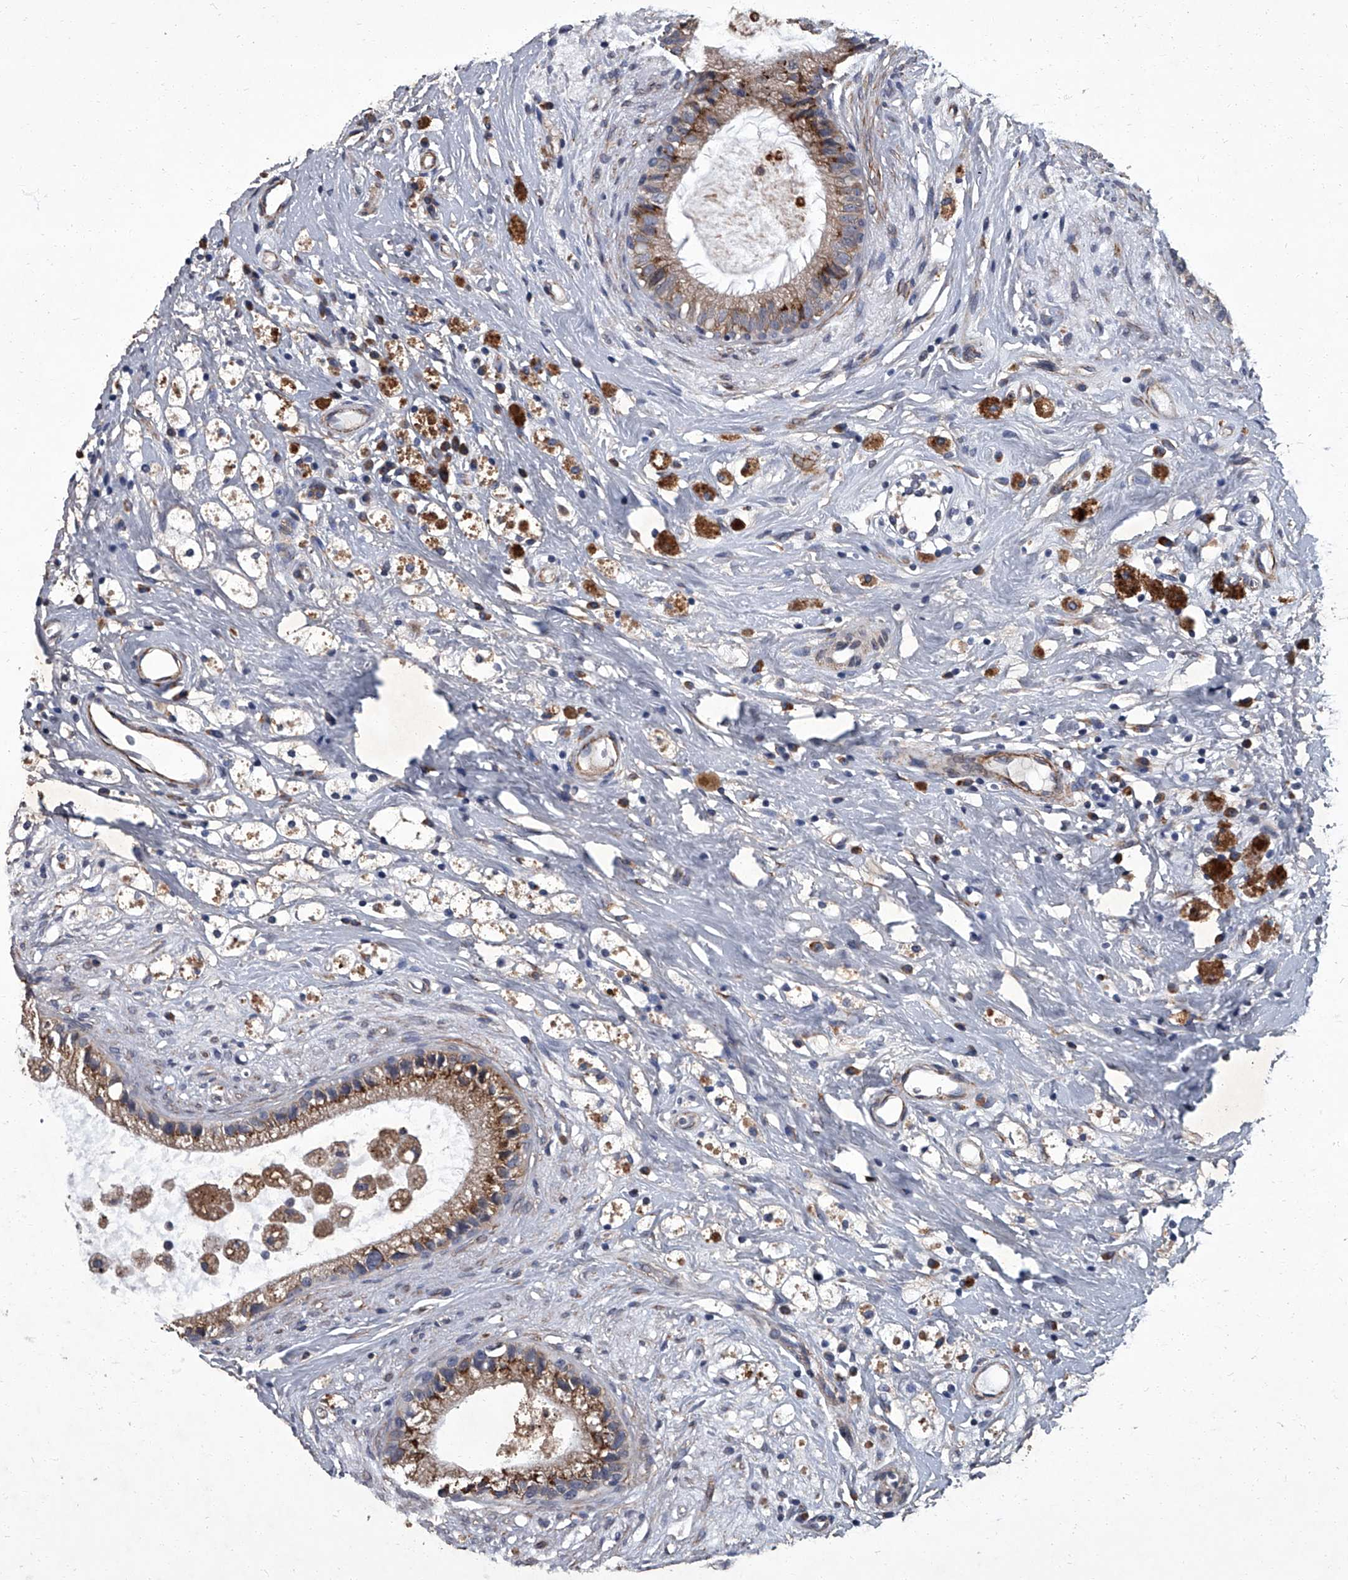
{"staining": {"intensity": "moderate", "quantity": ">75%", "location": "cytoplasmic/membranous"}, "tissue": "epididymis", "cell_type": "Glandular cells", "image_type": "normal", "snomed": [{"axis": "morphology", "description": "Normal tissue, NOS"}, {"axis": "topography", "description": "Epididymis"}], "caption": "High-power microscopy captured an immunohistochemistry histopathology image of benign epididymis, revealing moderate cytoplasmic/membranous expression in approximately >75% of glandular cells. Using DAB (3,3'-diaminobenzidine) (brown) and hematoxylin (blue) stains, captured at high magnification using brightfield microscopy.", "gene": "SIRT4", "patient": {"sex": "male", "age": 80}}